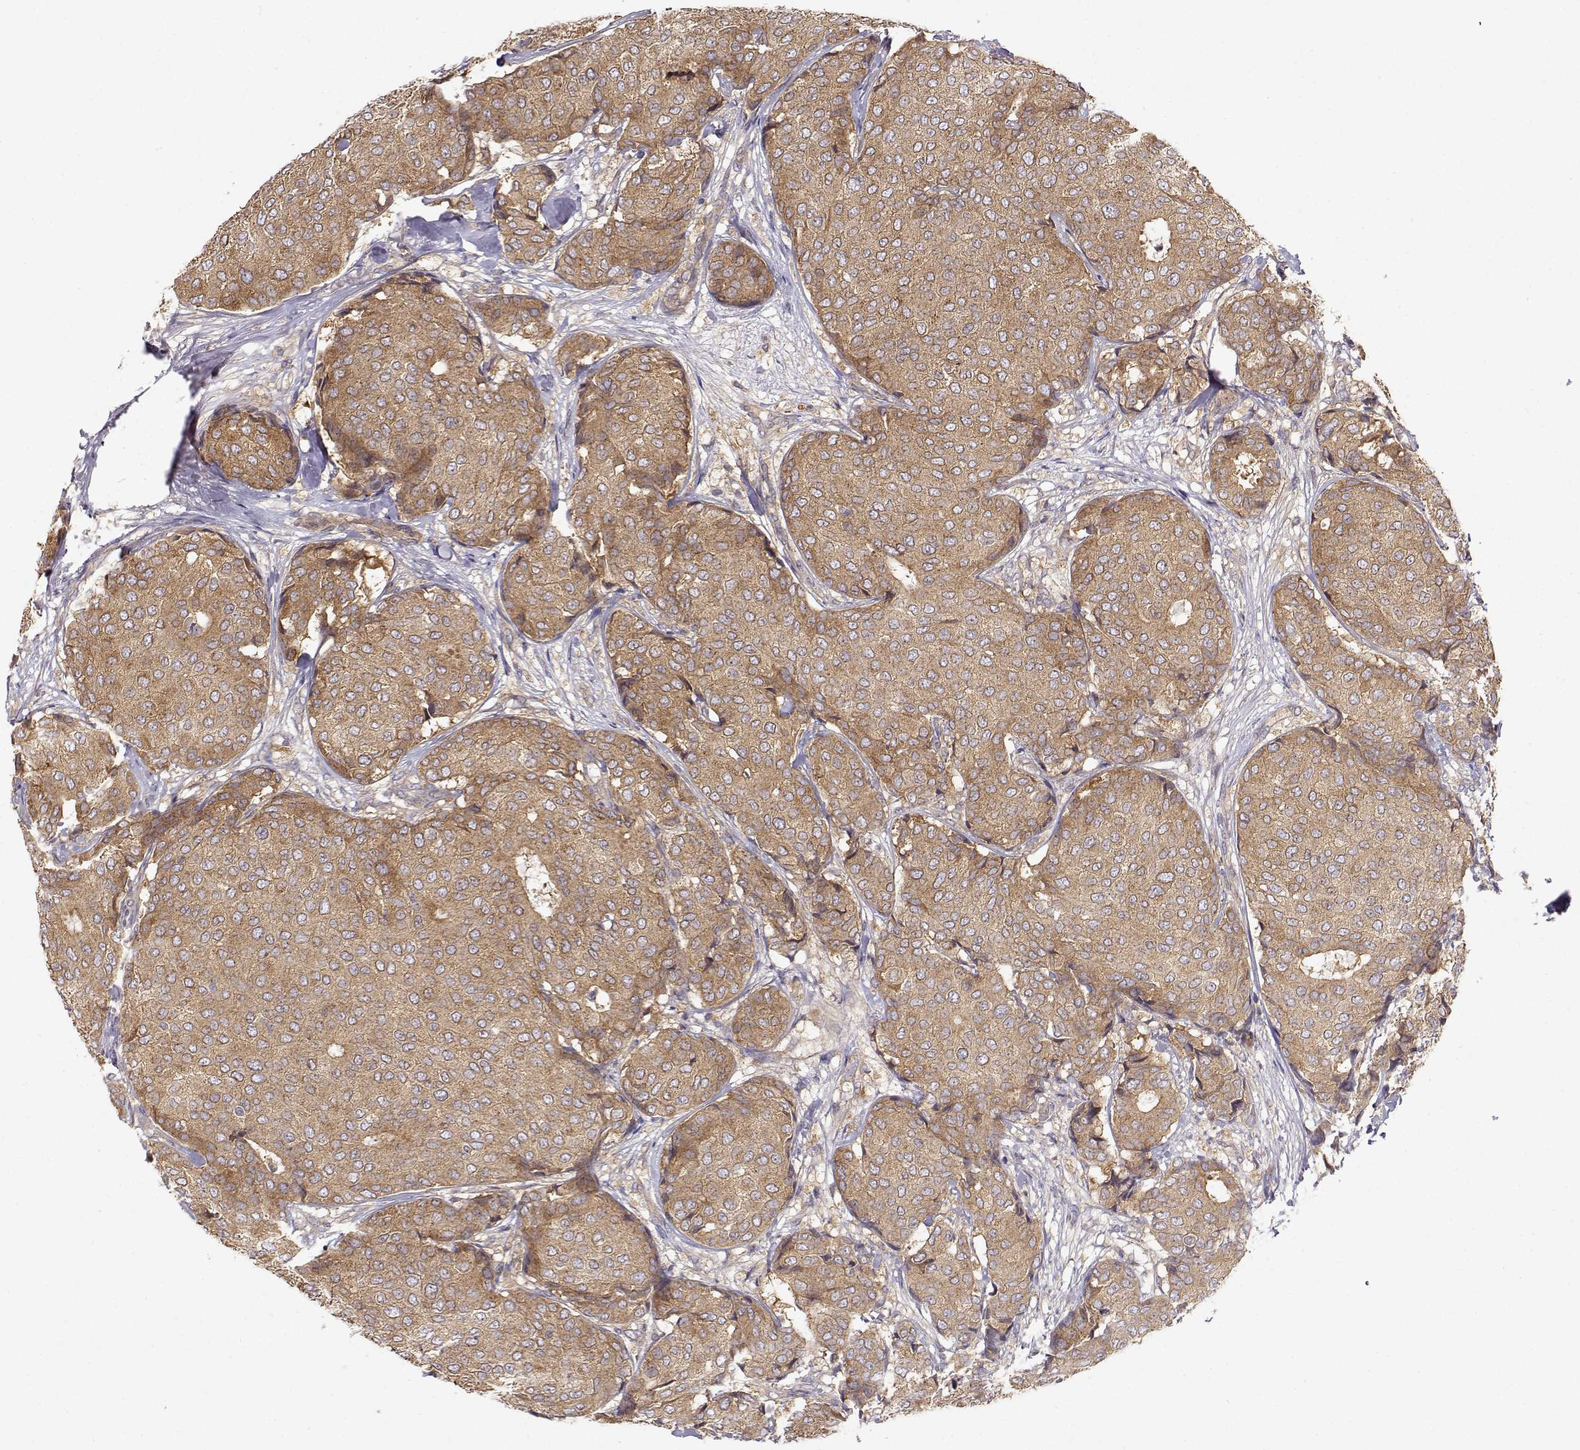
{"staining": {"intensity": "moderate", "quantity": ">75%", "location": "cytoplasmic/membranous"}, "tissue": "breast cancer", "cell_type": "Tumor cells", "image_type": "cancer", "snomed": [{"axis": "morphology", "description": "Duct carcinoma"}, {"axis": "topography", "description": "Breast"}], "caption": "Breast cancer was stained to show a protein in brown. There is medium levels of moderate cytoplasmic/membranous positivity in approximately >75% of tumor cells.", "gene": "PAIP1", "patient": {"sex": "female", "age": 75}}